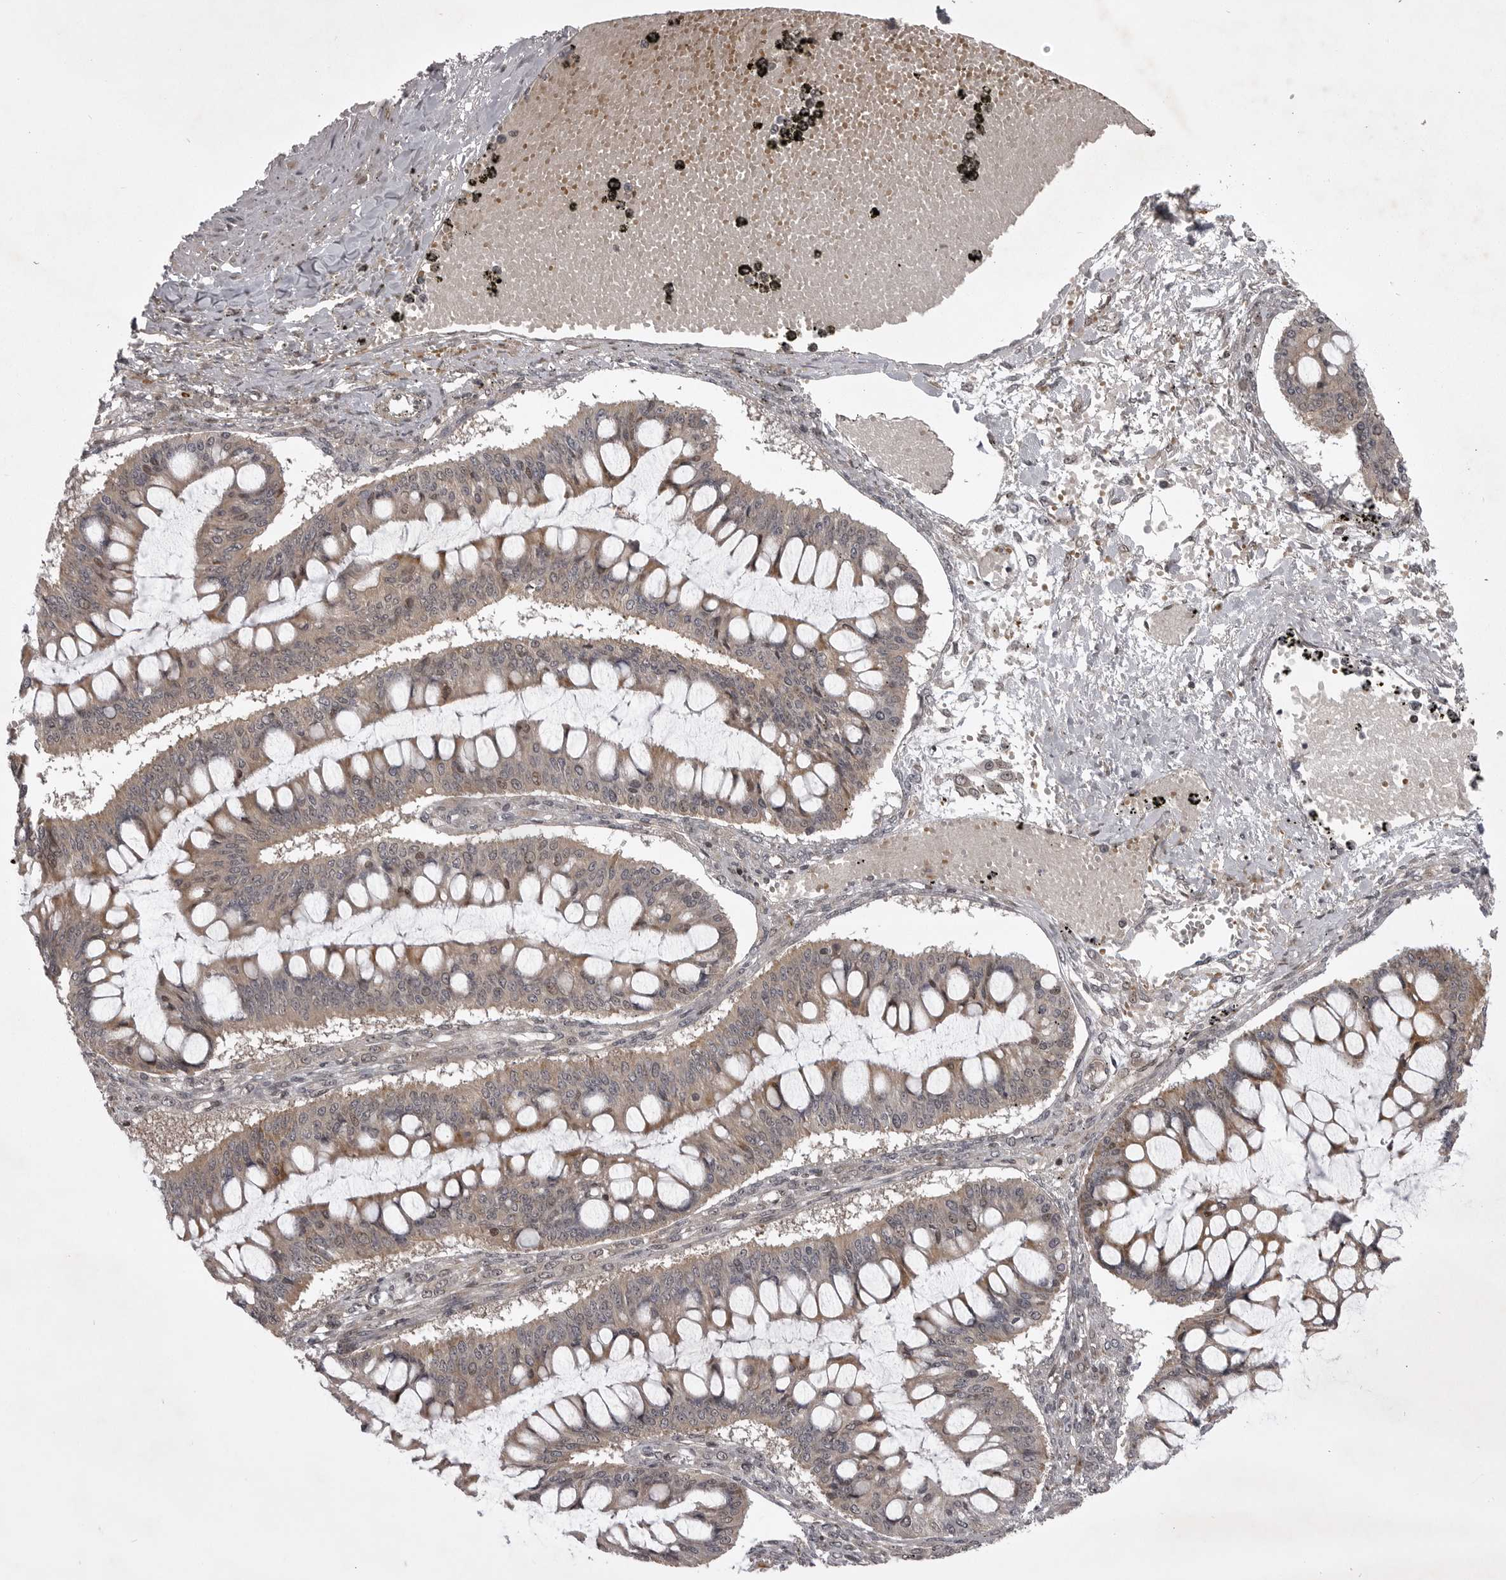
{"staining": {"intensity": "moderate", "quantity": ">75%", "location": "cytoplasmic/membranous"}, "tissue": "ovarian cancer", "cell_type": "Tumor cells", "image_type": "cancer", "snomed": [{"axis": "morphology", "description": "Cystadenocarcinoma, mucinous, NOS"}, {"axis": "topography", "description": "Ovary"}], "caption": "There is medium levels of moderate cytoplasmic/membranous staining in tumor cells of ovarian mucinous cystadenocarcinoma, as demonstrated by immunohistochemical staining (brown color).", "gene": "SNX16", "patient": {"sex": "female", "age": 73}}